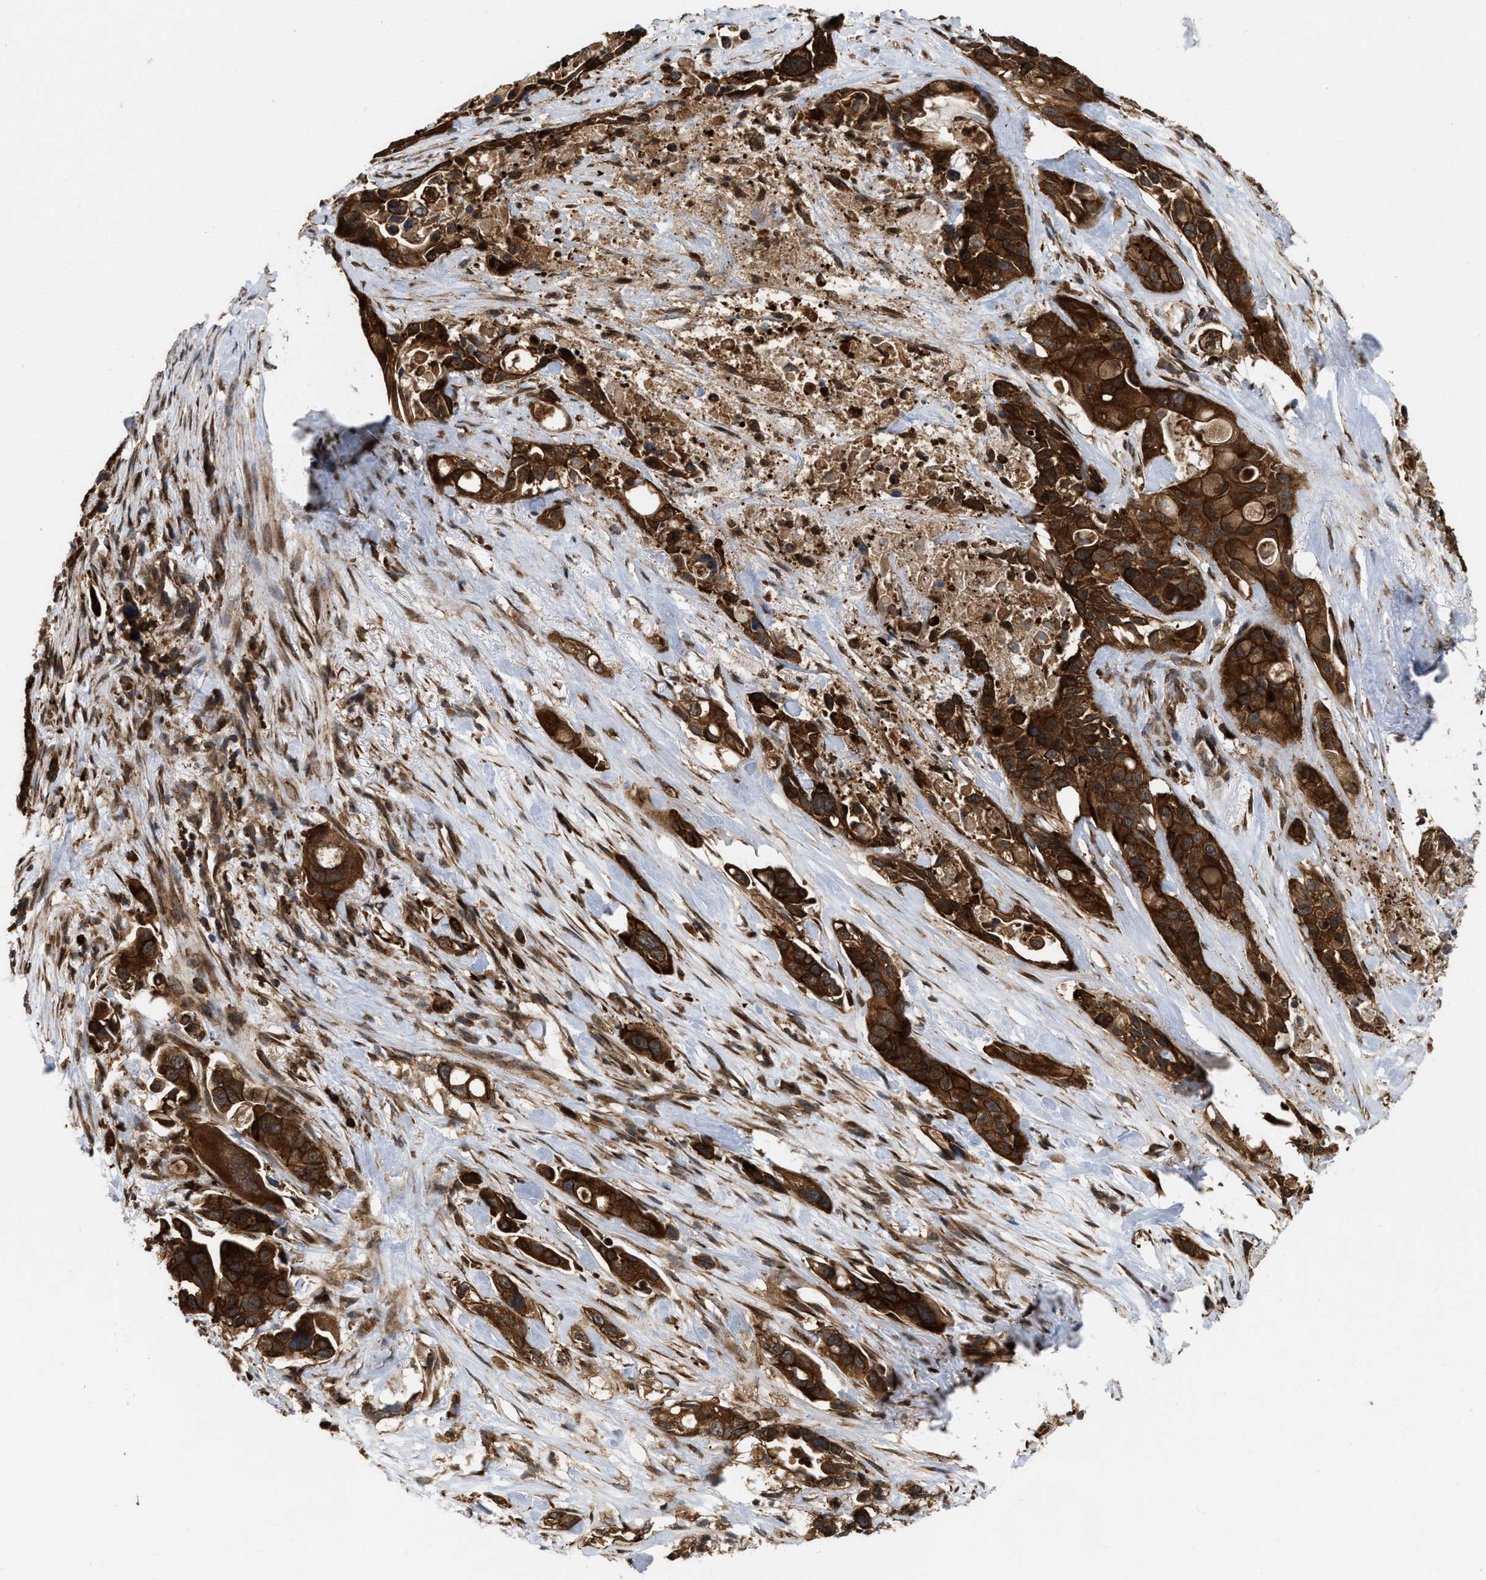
{"staining": {"intensity": "strong", "quantity": ">75%", "location": "cytoplasmic/membranous"}, "tissue": "pancreatic cancer", "cell_type": "Tumor cells", "image_type": "cancer", "snomed": [{"axis": "morphology", "description": "Adenocarcinoma, NOS"}, {"axis": "topography", "description": "Pancreas"}], "caption": "Immunohistochemistry (IHC) photomicrograph of human pancreatic cancer (adenocarcinoma) stained for a protein (brown), which exhibits high levels of strong cytoplasmic/membranous expression in about >75% of tumor cells.", "gene": "IQCE", "patient": {"sex": "male", "age": 53}}